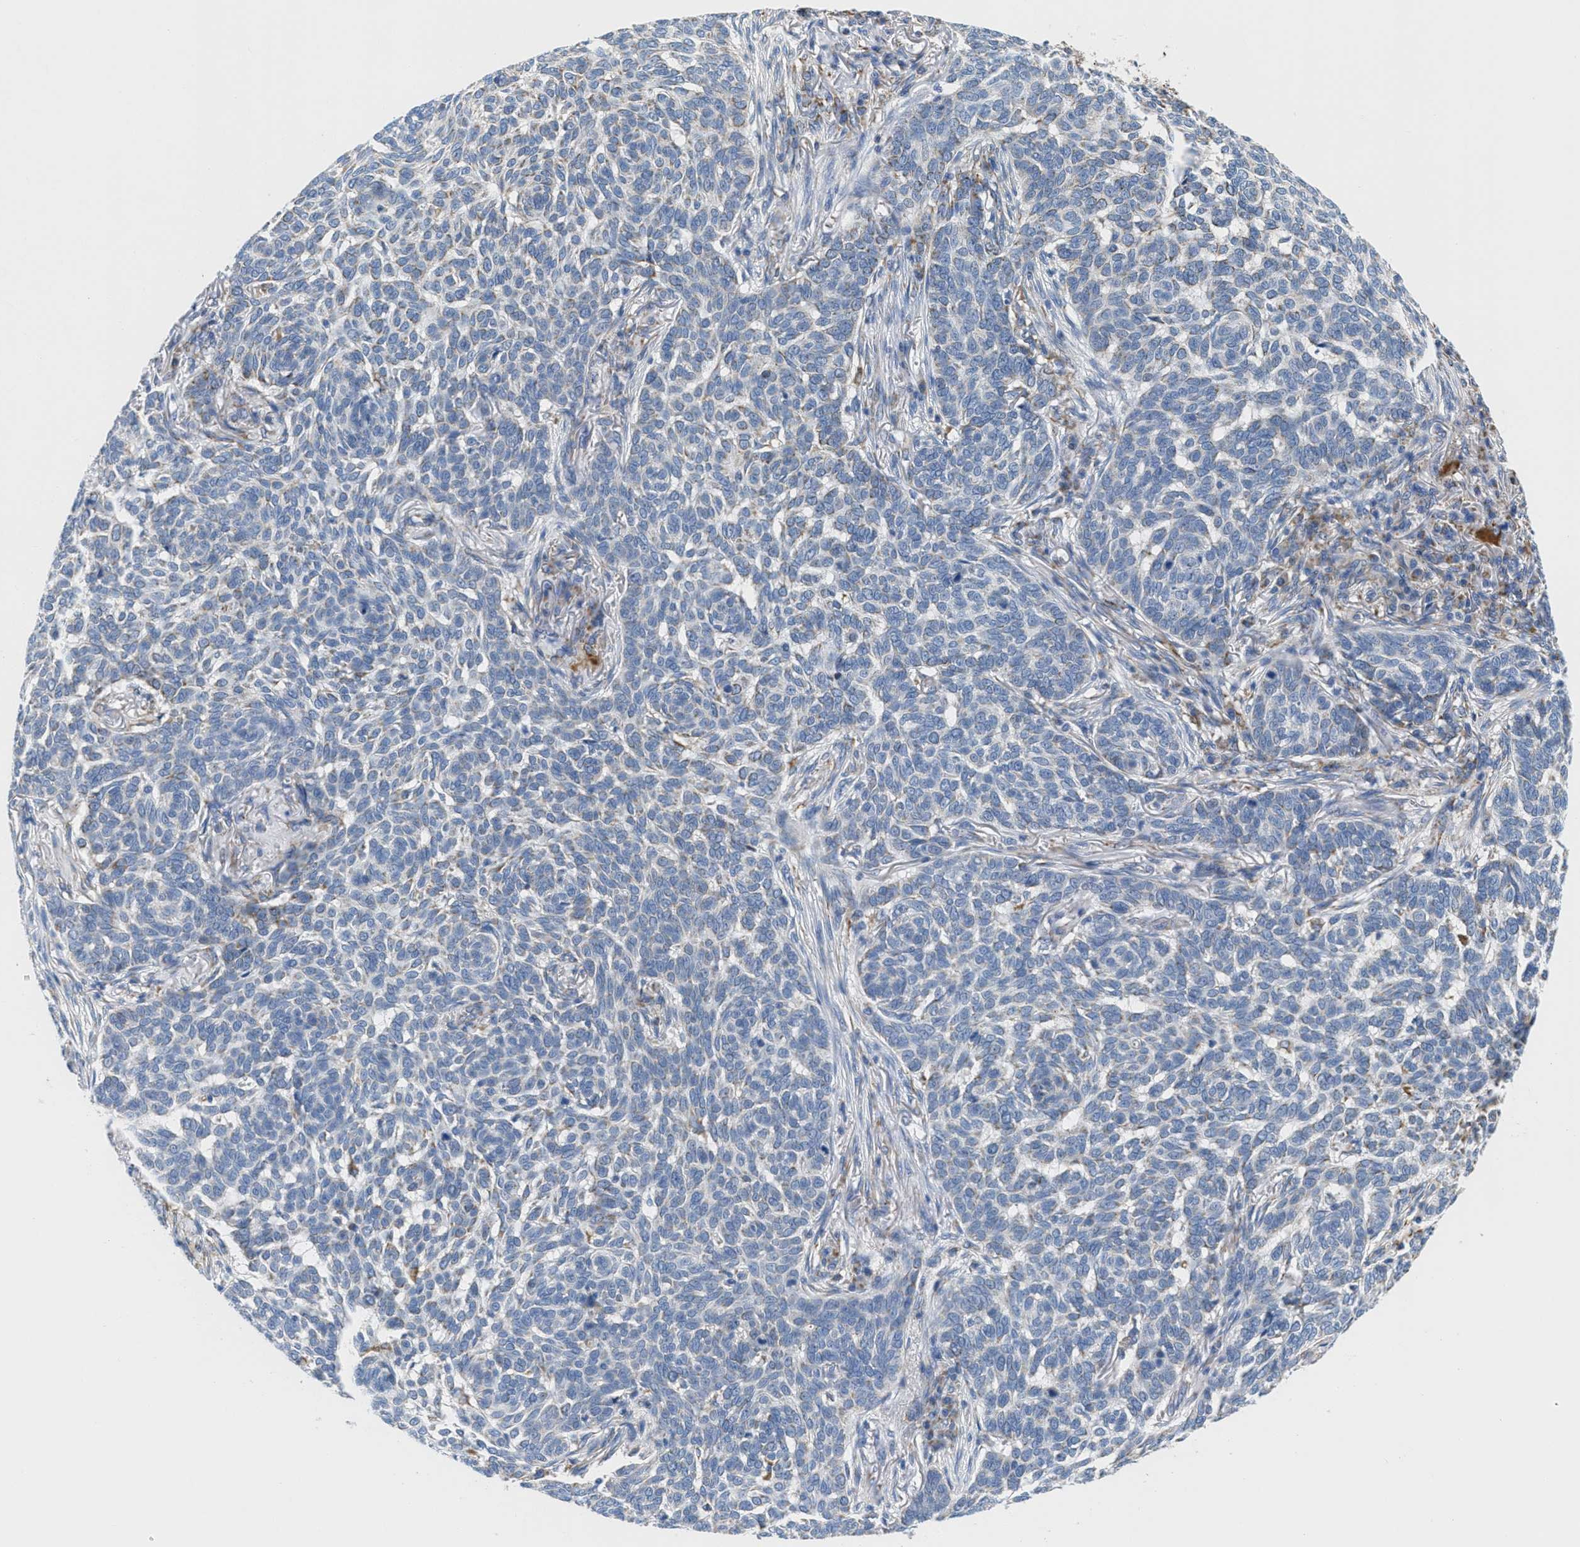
{"staining": {"intensity": "weak", "quantity": "<25%", "location": "cytoplasmic/membranous"}, "tissue": "skin cancer", "cell_type": "Tumor cells", "image_type": "cancer", "snomed": [{"axis": "morphology", "description": "Basal cell carcinoma"}, {"axis": "topography", "description": "Skin"}], "caption": "The immunohistochemistry (IHC) micrograph has no significant staining in tumor cells of skin cancer (basal cell carcinoma) tissue. Nuclei are stained in blue.", "gene": "KCNJ5", "patient": {"sex": "male", "age": 85}}